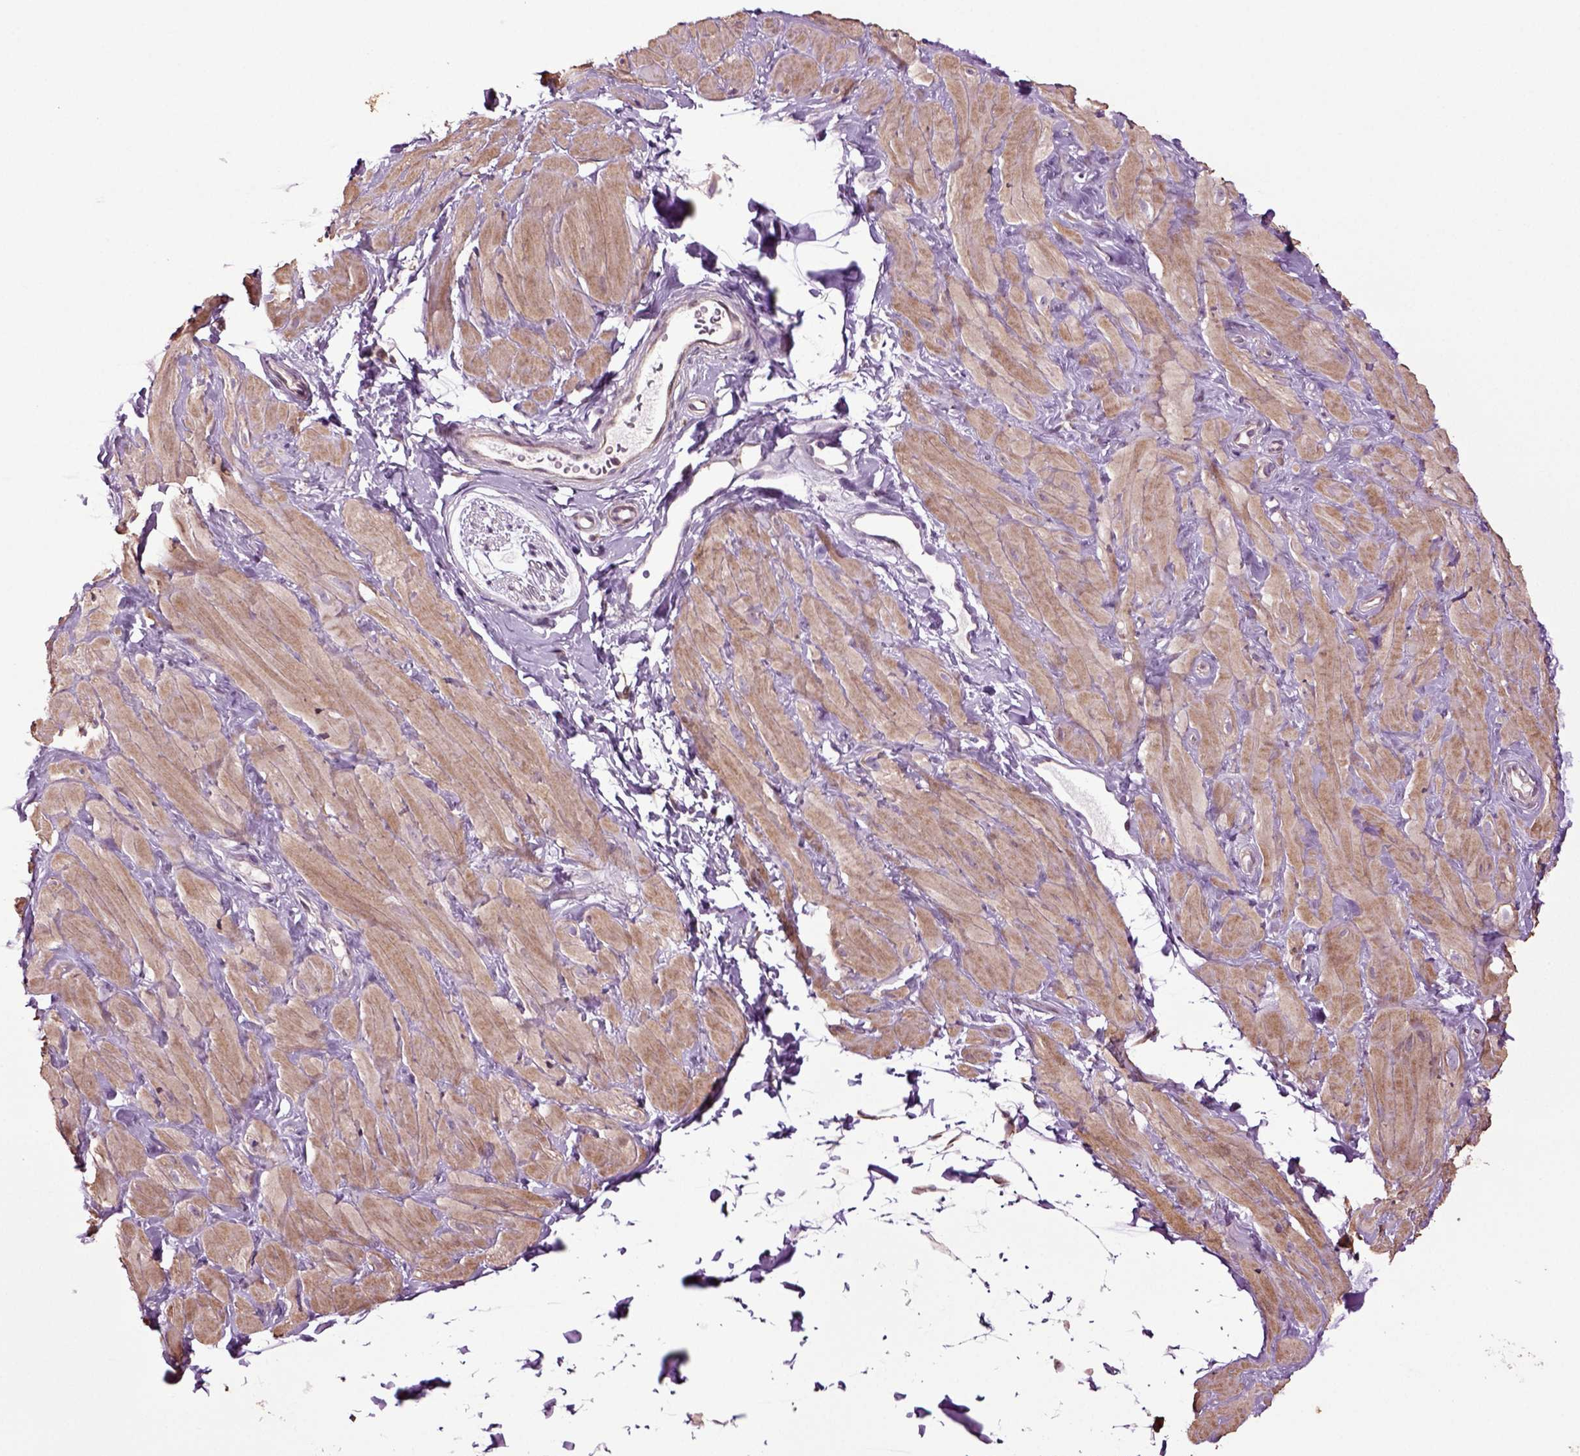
{"staining": {"intensity": "negative", "quantity": "none", "location": "none"}, "tissue": "adipose tissue", "cell_type": "Adipocytes", "image_type": "normal", "snomed": [{"axis": "morphology", "description": "Normal tissue, NOS"}, {"axis": "topography", "description": "Smooth muscle"}, {"axis": "topography", "description": "Peripheral nerve tissue"}], "caption": "IHC of unremarkable human adipose tissue reveals no expression in adipocytes. (DAB (3,3'-diaminobenzidine) immunohistochemistry (IHC), high magnification).", "gene": "HAGHL", "patient": {"sex": "male", "age": 22}}